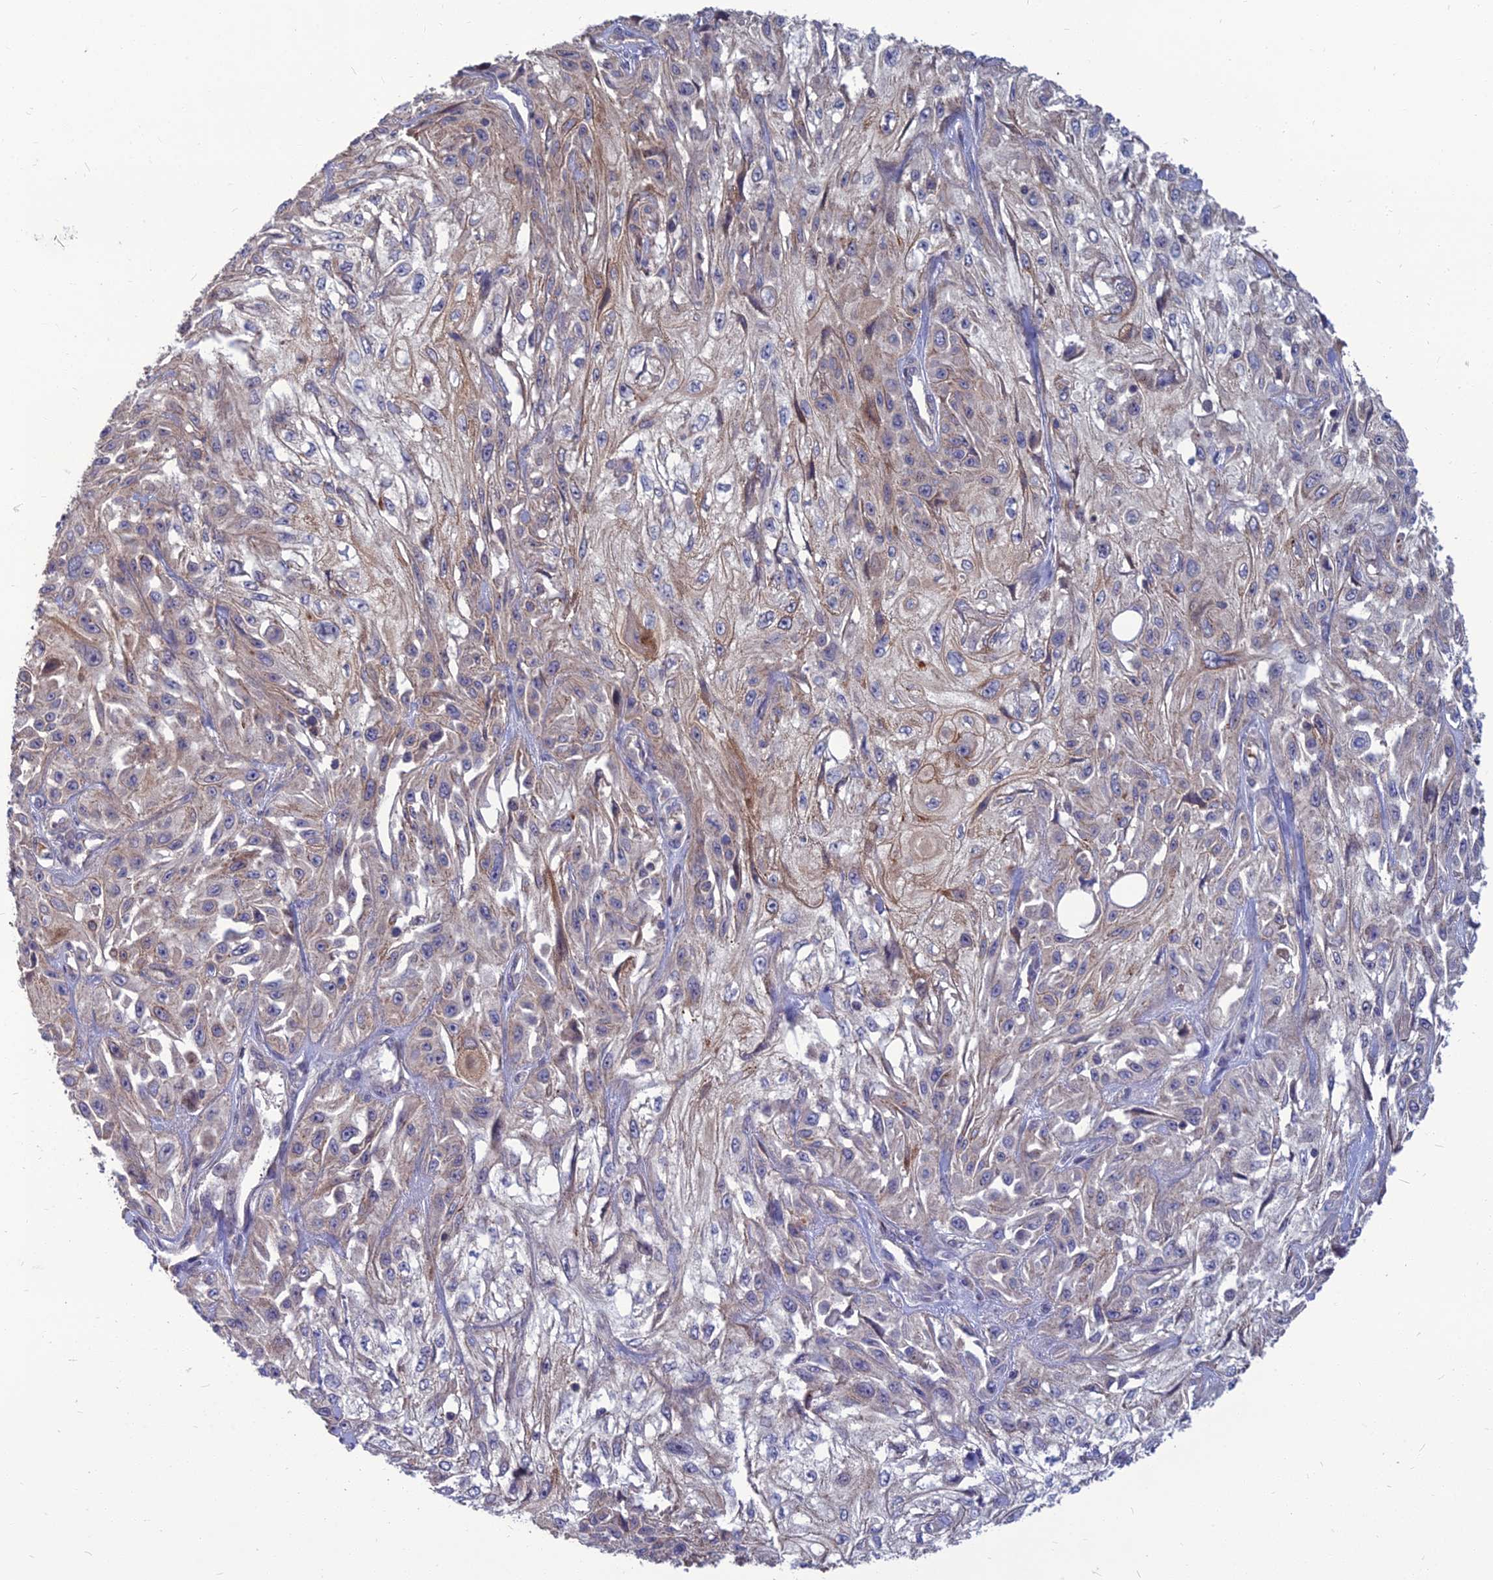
{"staining": {"intensity": "weak", "quantity": "25%-75%", "location": "cytoplasmic/membranous"}, "tissue": "skin cancer", "cell_type": "Tumor cells", "image_type": "cancer", "snomed": [{"axis": "morphology", "description": "Squamous cell carcinoma, NOS"}, {"axis": "morphology", "description": "Squamous cell carcinoma, metastatic, NOS"}, {"axis": "topography", "description": "Skin"}, {"axis": "topography", "description": "Lymph node"}], "caption": "IHC photomicrograph of skin metastatic squamous cell carcinoma stained for a protein (brown), which exhibits low levels of weak cytoplasmic/membranous staining in approximately 25%-75% of tumor cells.", "gene": "OPA3", "patient": {"sex": "male", "age": 75}}